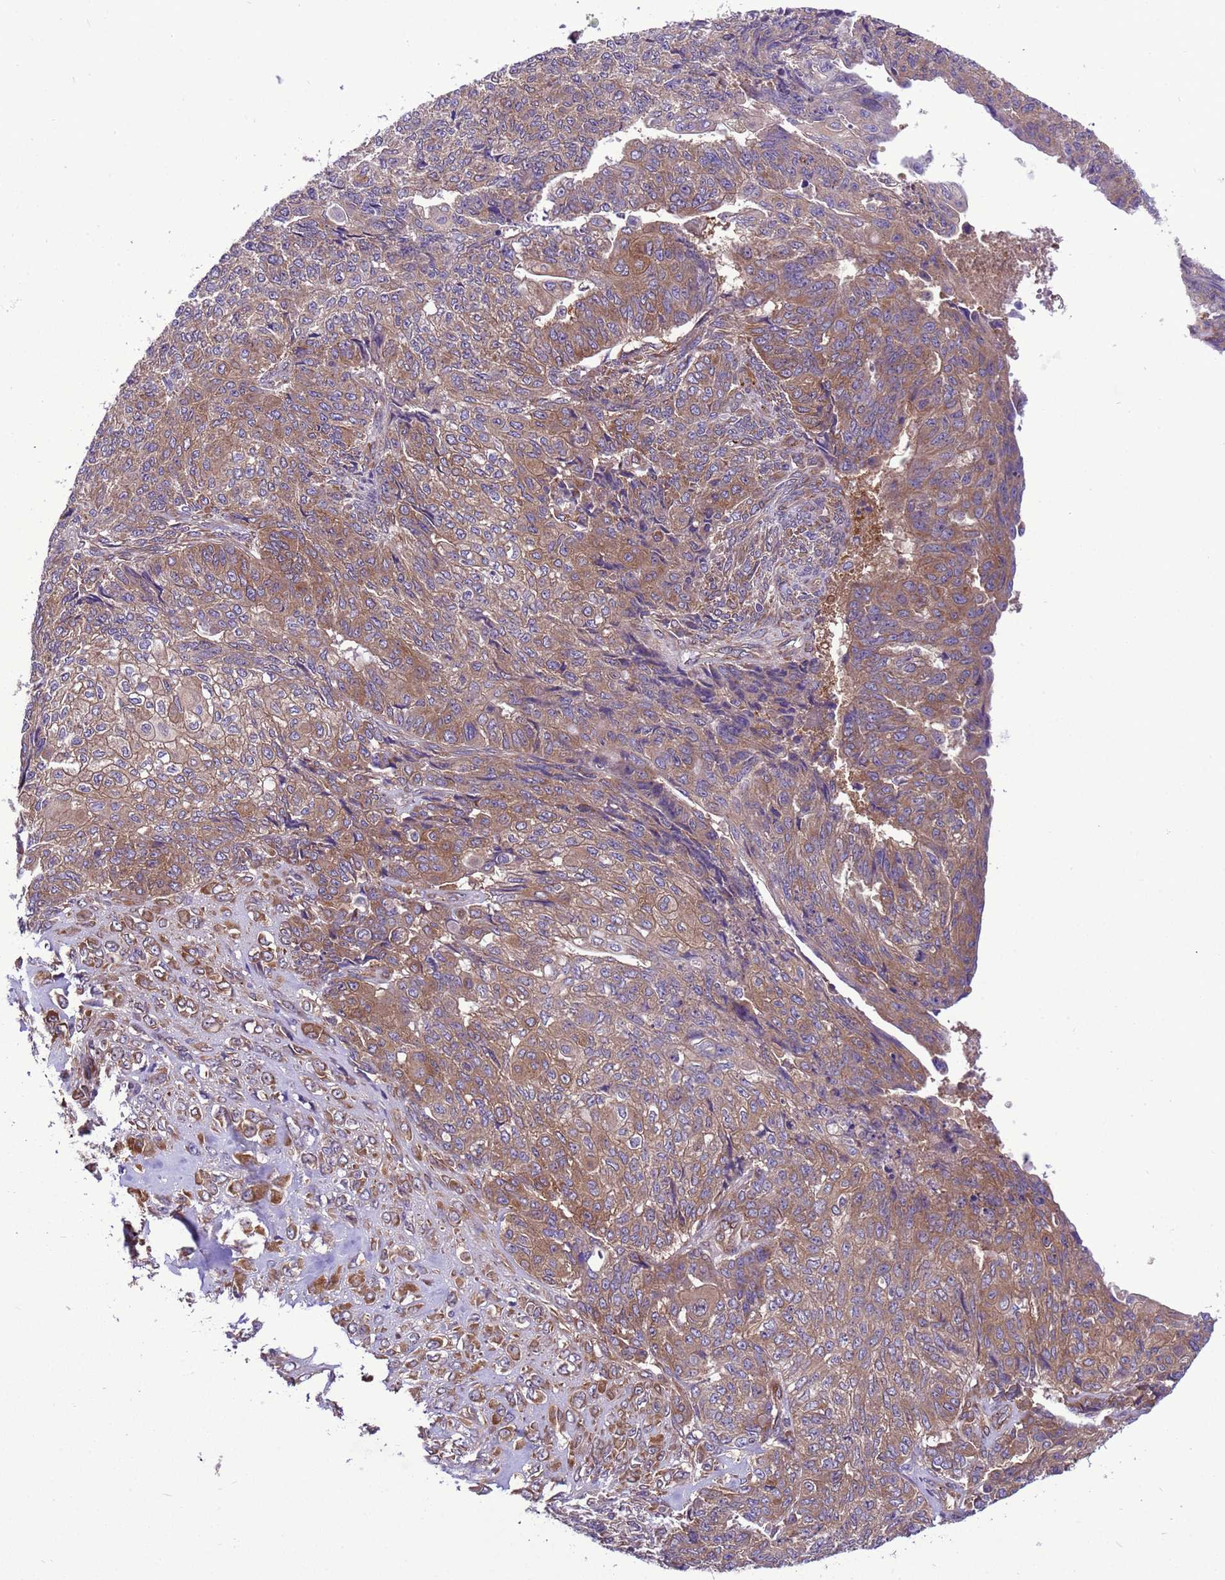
{"staining": {"intensity": "moderate", "quantity": "25%-75%", "location": "cytoplasmic/membranous"}, "tissue": "endometrial cancer", "cell_type": "Tumor cells", "image_type": "cancer", "snomed": [{"axis": "morphology", "description": "Adenocarcinoma, NOS"}, {"axis": "topography", "description": "Endometrium"}], "caption": "This micrograph displays endometrial cancer stained with immunohistochemistry (IHC) to label a protein in brown. The cytoplasmic/membranous of tumor cells show moderate positivity for the protein. Nuclei are counter-stained blue.", "gene": "RABEP2", "patient": {"sex": "female", "age": 32}}